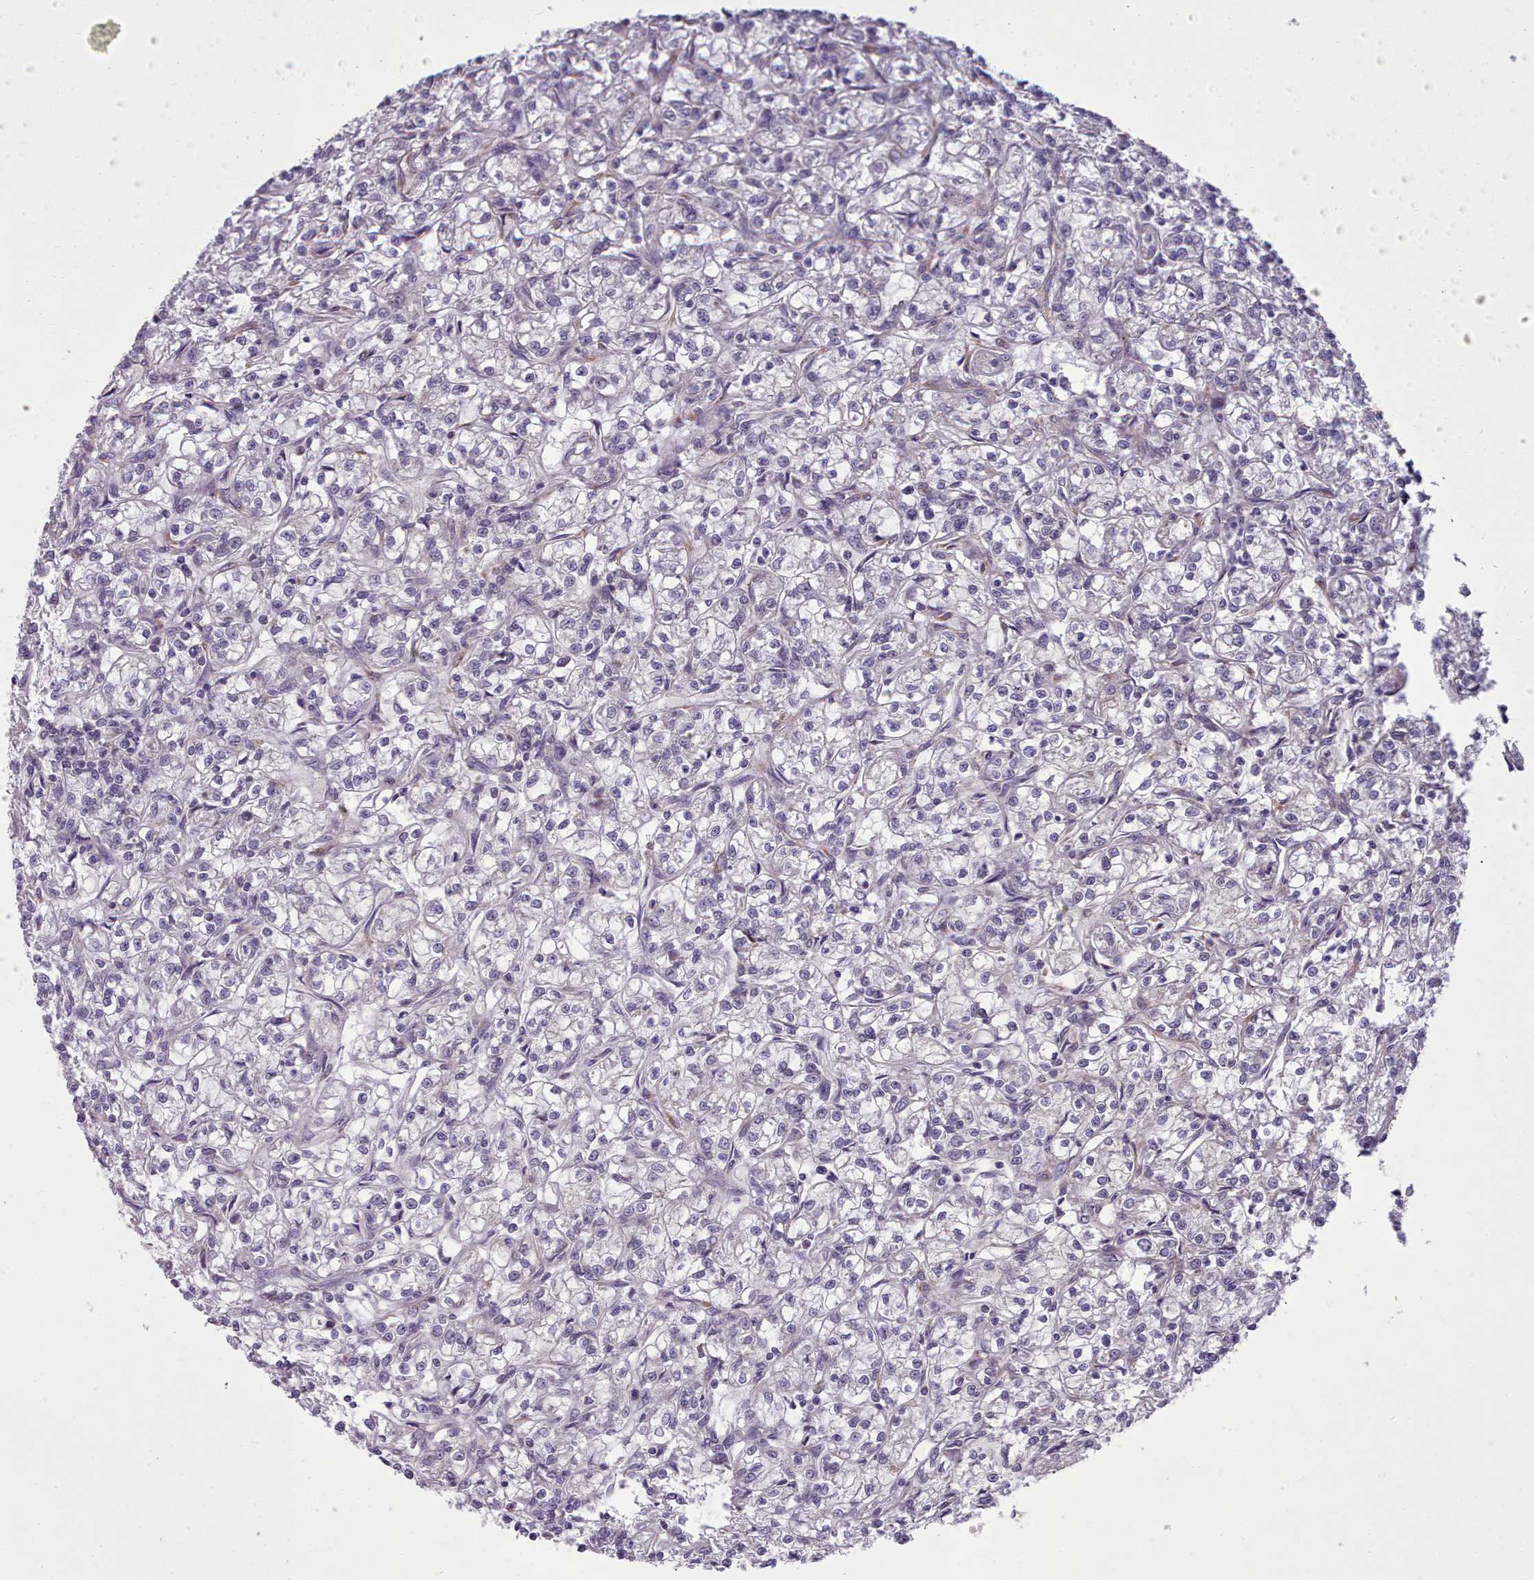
{"staining": {"intensity": "negative", "quantity": "none", "location": "none"}, "tissue": "renal cancer", "cell_type": "Tumor cells", "image_type": "cancer", "snomed": [{"axis": "morphology", "description": "Adenocarcinoma, NOS"}, {"axis": "topography", "description": "Kidney"}], "caption": "IHC of renal cancer shows no staining in tumor cells.", "gene": "FKBP10", "patient": {"sex": "female", "age": 59}}